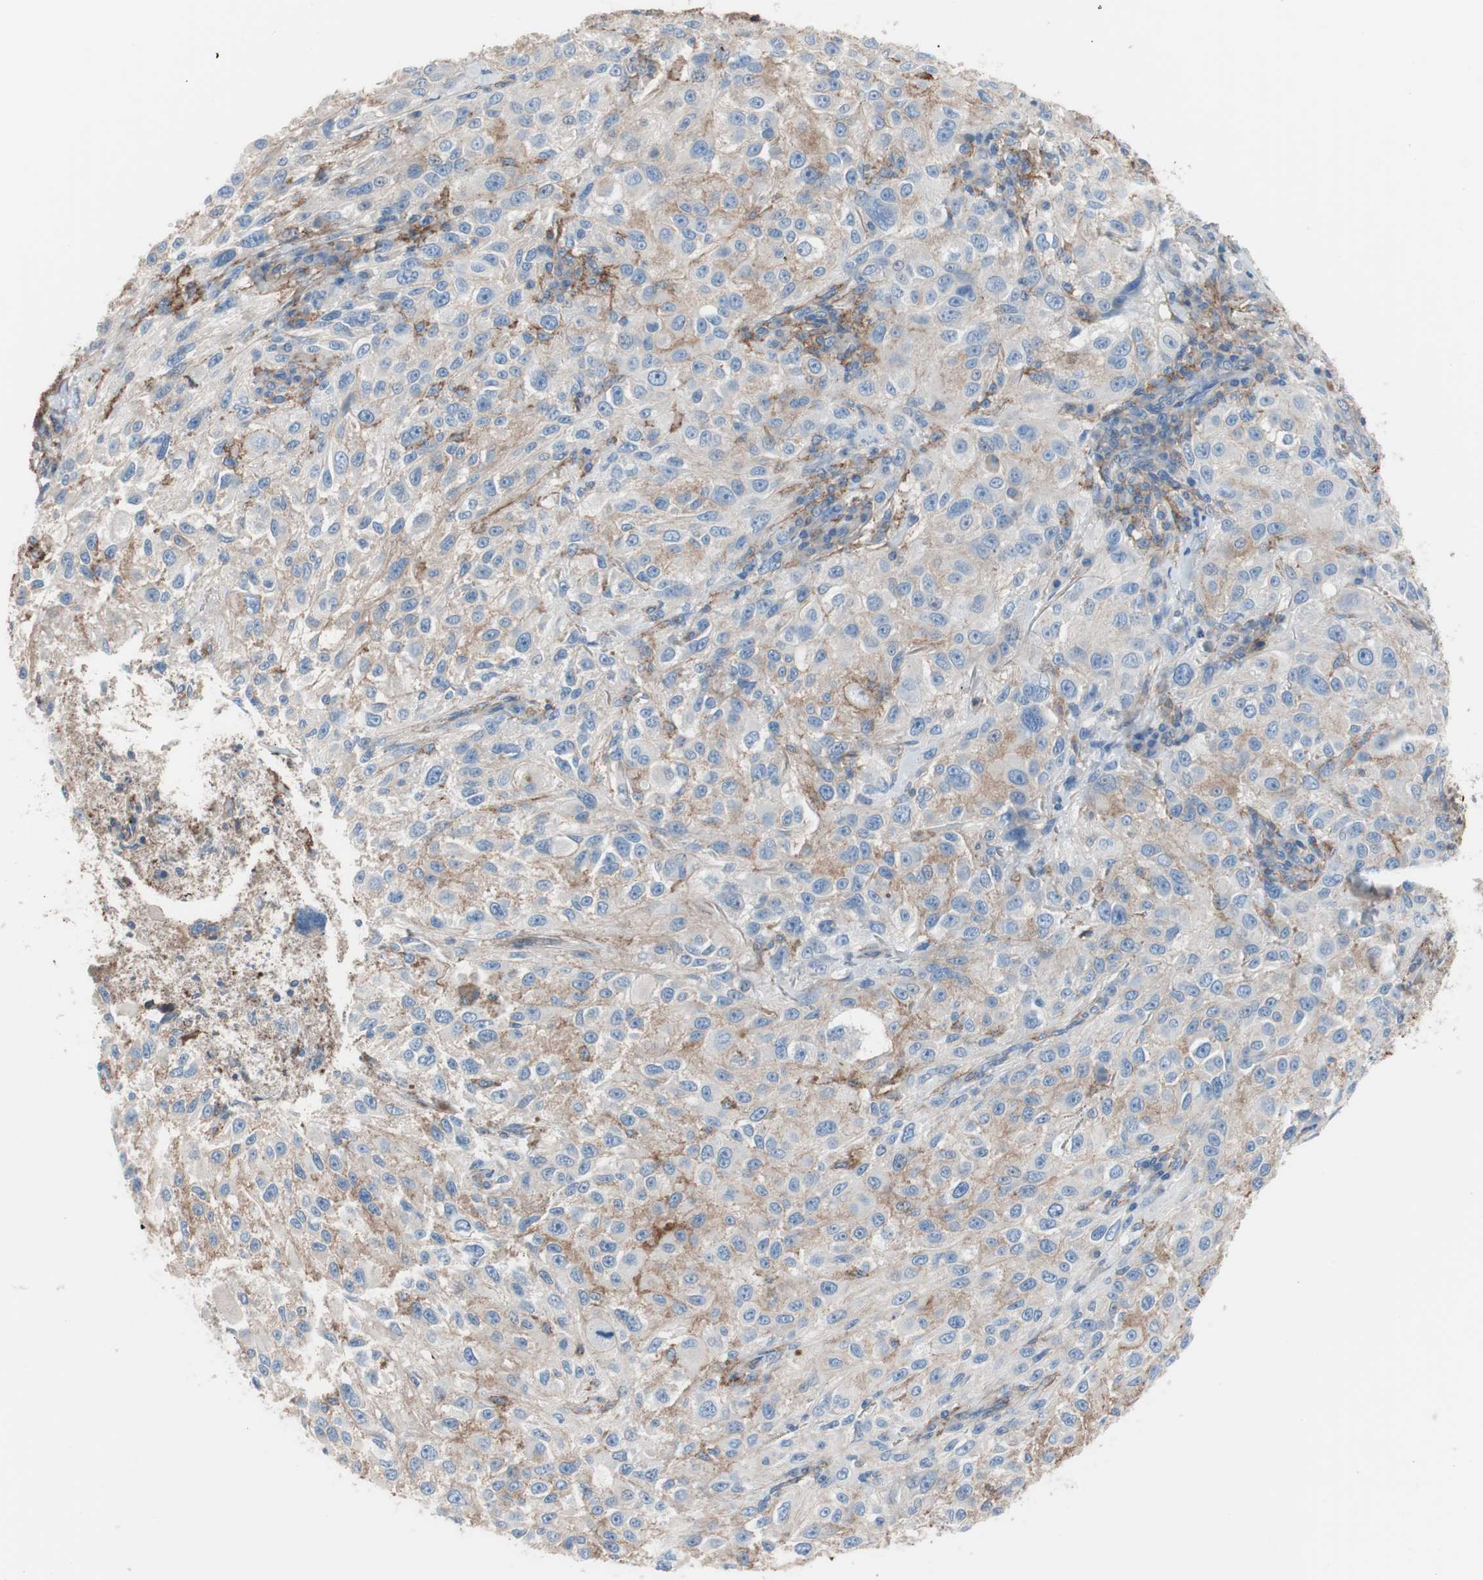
{"staining": {"intensity": "weak", "quantity": "25%-75%", "location": "cytoplasmic/membranous"}, "tissue": "melanoma", "cell_type": "Tumor cells", "image_type": "cancer", "snomed": [{"axis": "morphology", "description": "Necrosis, NOS"}, {"axis": "morphology", "description": "Malignant melanoma, NOS"}, {"axis": "topography", "description": "Skin"}], "caption": "Tumor cells show low levels of weak cytoplasmic/membranous staining in about 25%-75% of cells in melanoma.", "gene": "CD81", "patient": {"sex": "female", "age": 87}}